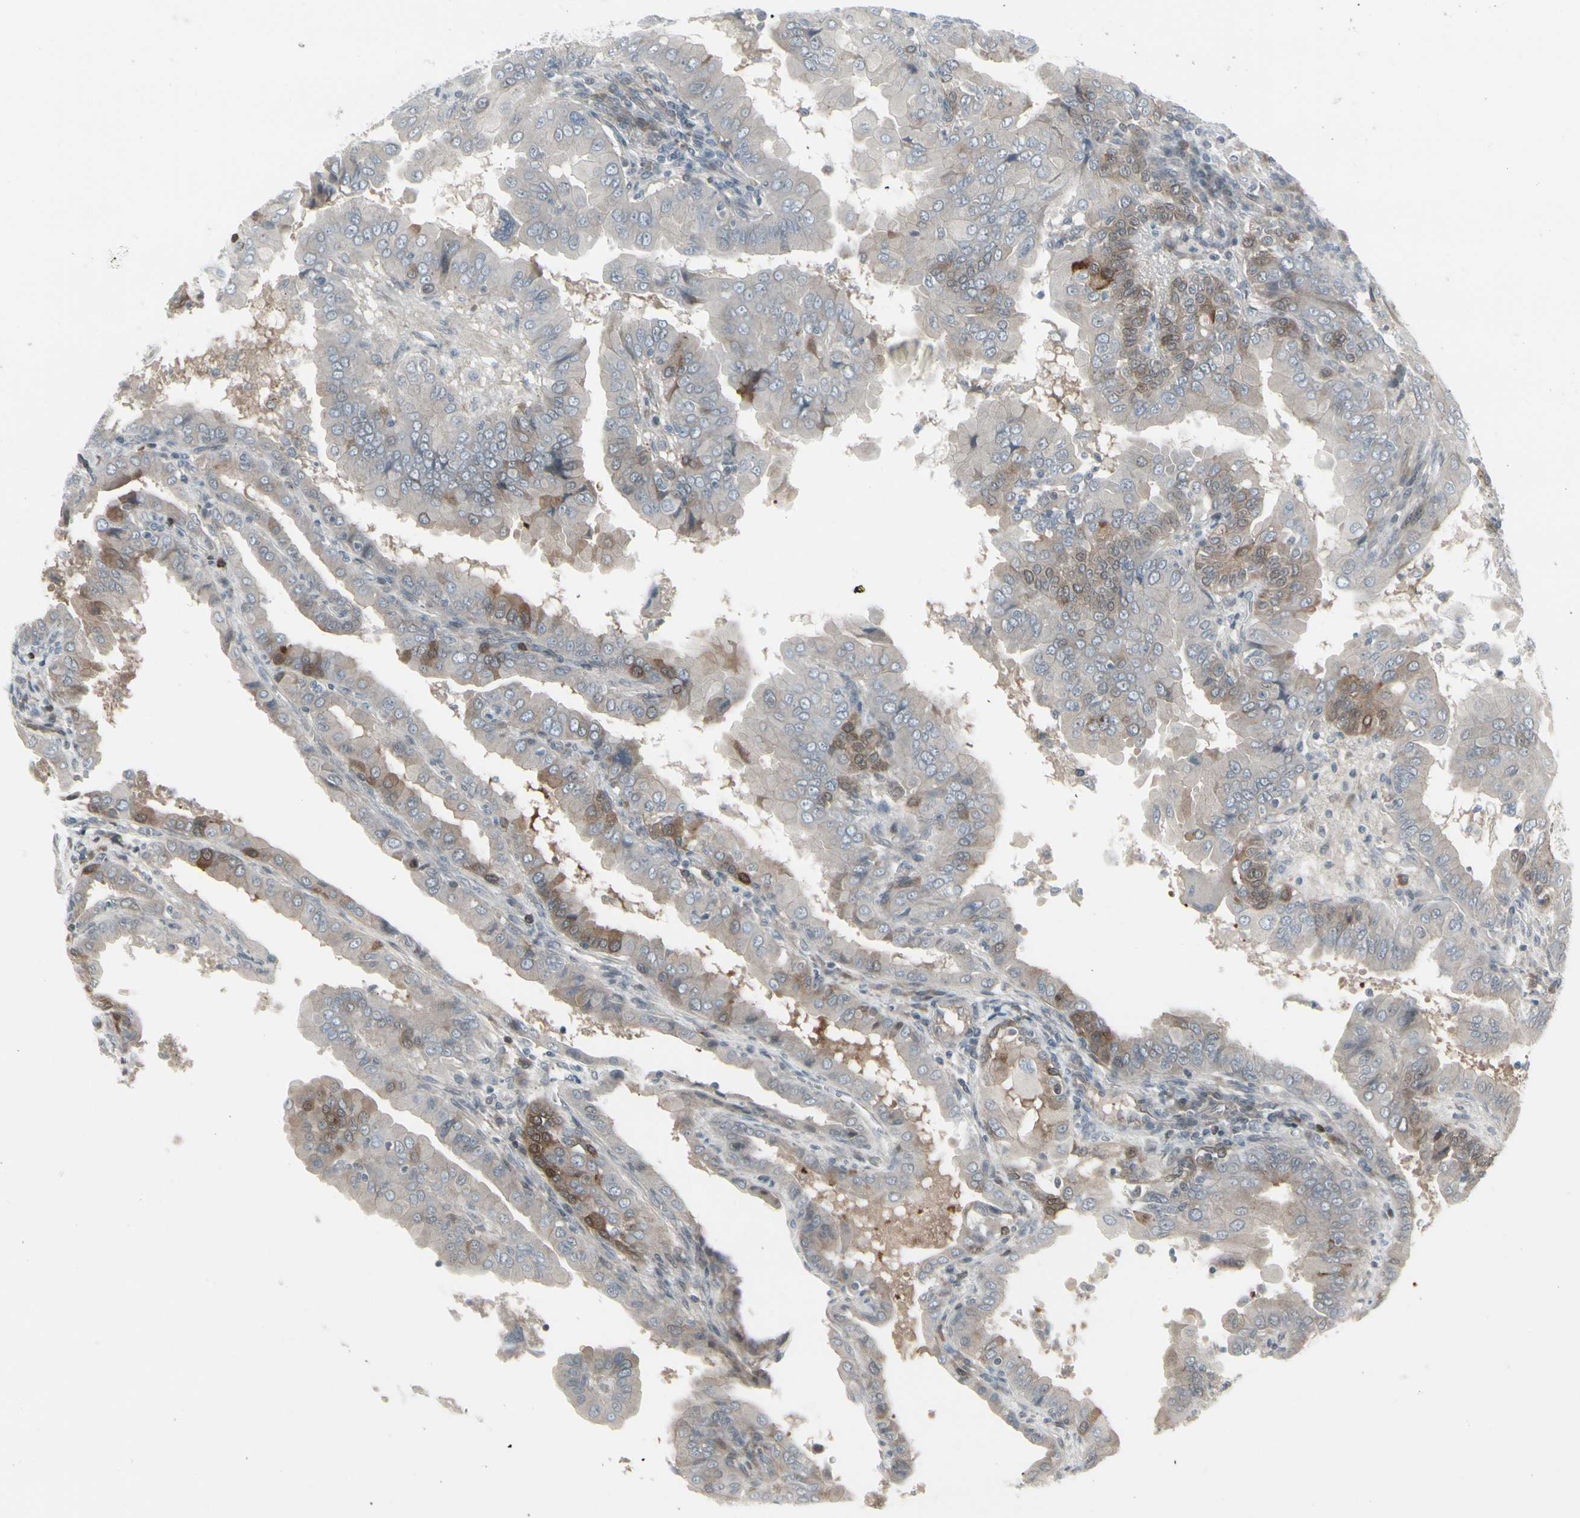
{"staining": {"intensity": "moderate", "quantity": "<25%", "location": "cytoplasmic/membranous"}, "tissue": "thyroid cancer", "cell_type": "Tumor cells", "image_type": "cancer", "snomed": [{"axis": "morphology", "description": "Papillary adenocarcinoma, NOS"}, {"axis": "topography", "description": "Thyroid gland"}], "caption": "High-magnification brightfield microscopy of thyroid cancer stained with DAB (brown) and counterstained with hematoxylin (blue). tumor cells exhibit moderate cytoplasmic/membranous positivity is appreciated in about<25% of cells.", "gene": "IGFBP6", "patient": {"sex": "male", "age": 33}}